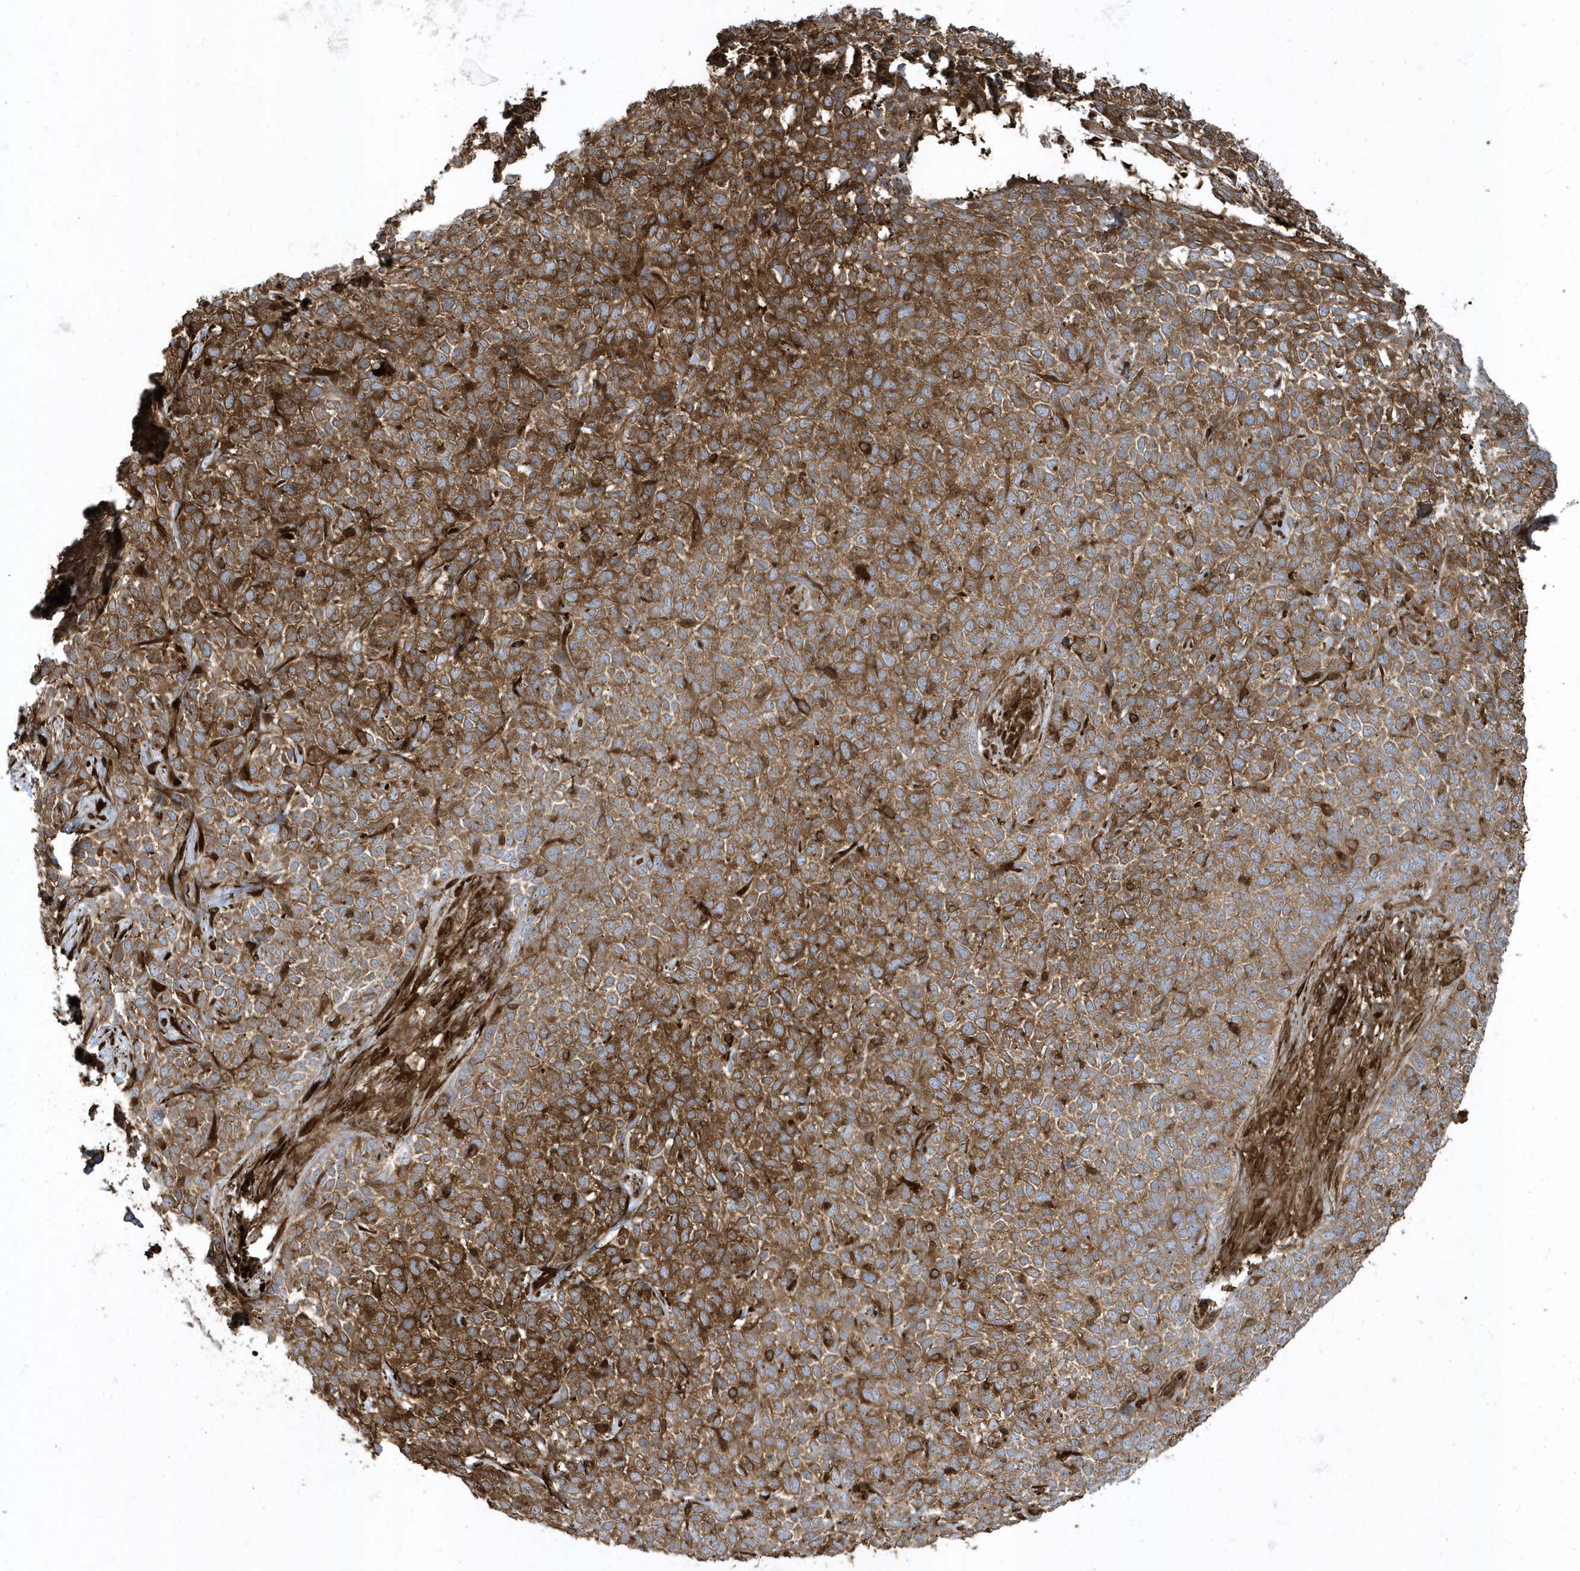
{"staining": {"intensity": "strong", "quantity": ">75%", "location": "cytoplasmic/membranous"}, "tissue": "skin cancer", "cell_type": "Tumor cells", "image_type": "cancer", "snomed": [{"axis": "morphology", "description": "Basal cell carcinoma"}, {"axis": "topography", "description": "Skin"}], "caption": "A histopathology image showing strong cytoplasmic/membranous staining in approximately >75% of tumor cells in basal cell carcinoma (skin), as visualized by brown immunohistochemical staining.", "gene": "CLCN6", "patient": {"sex": "female", "age": 84}}